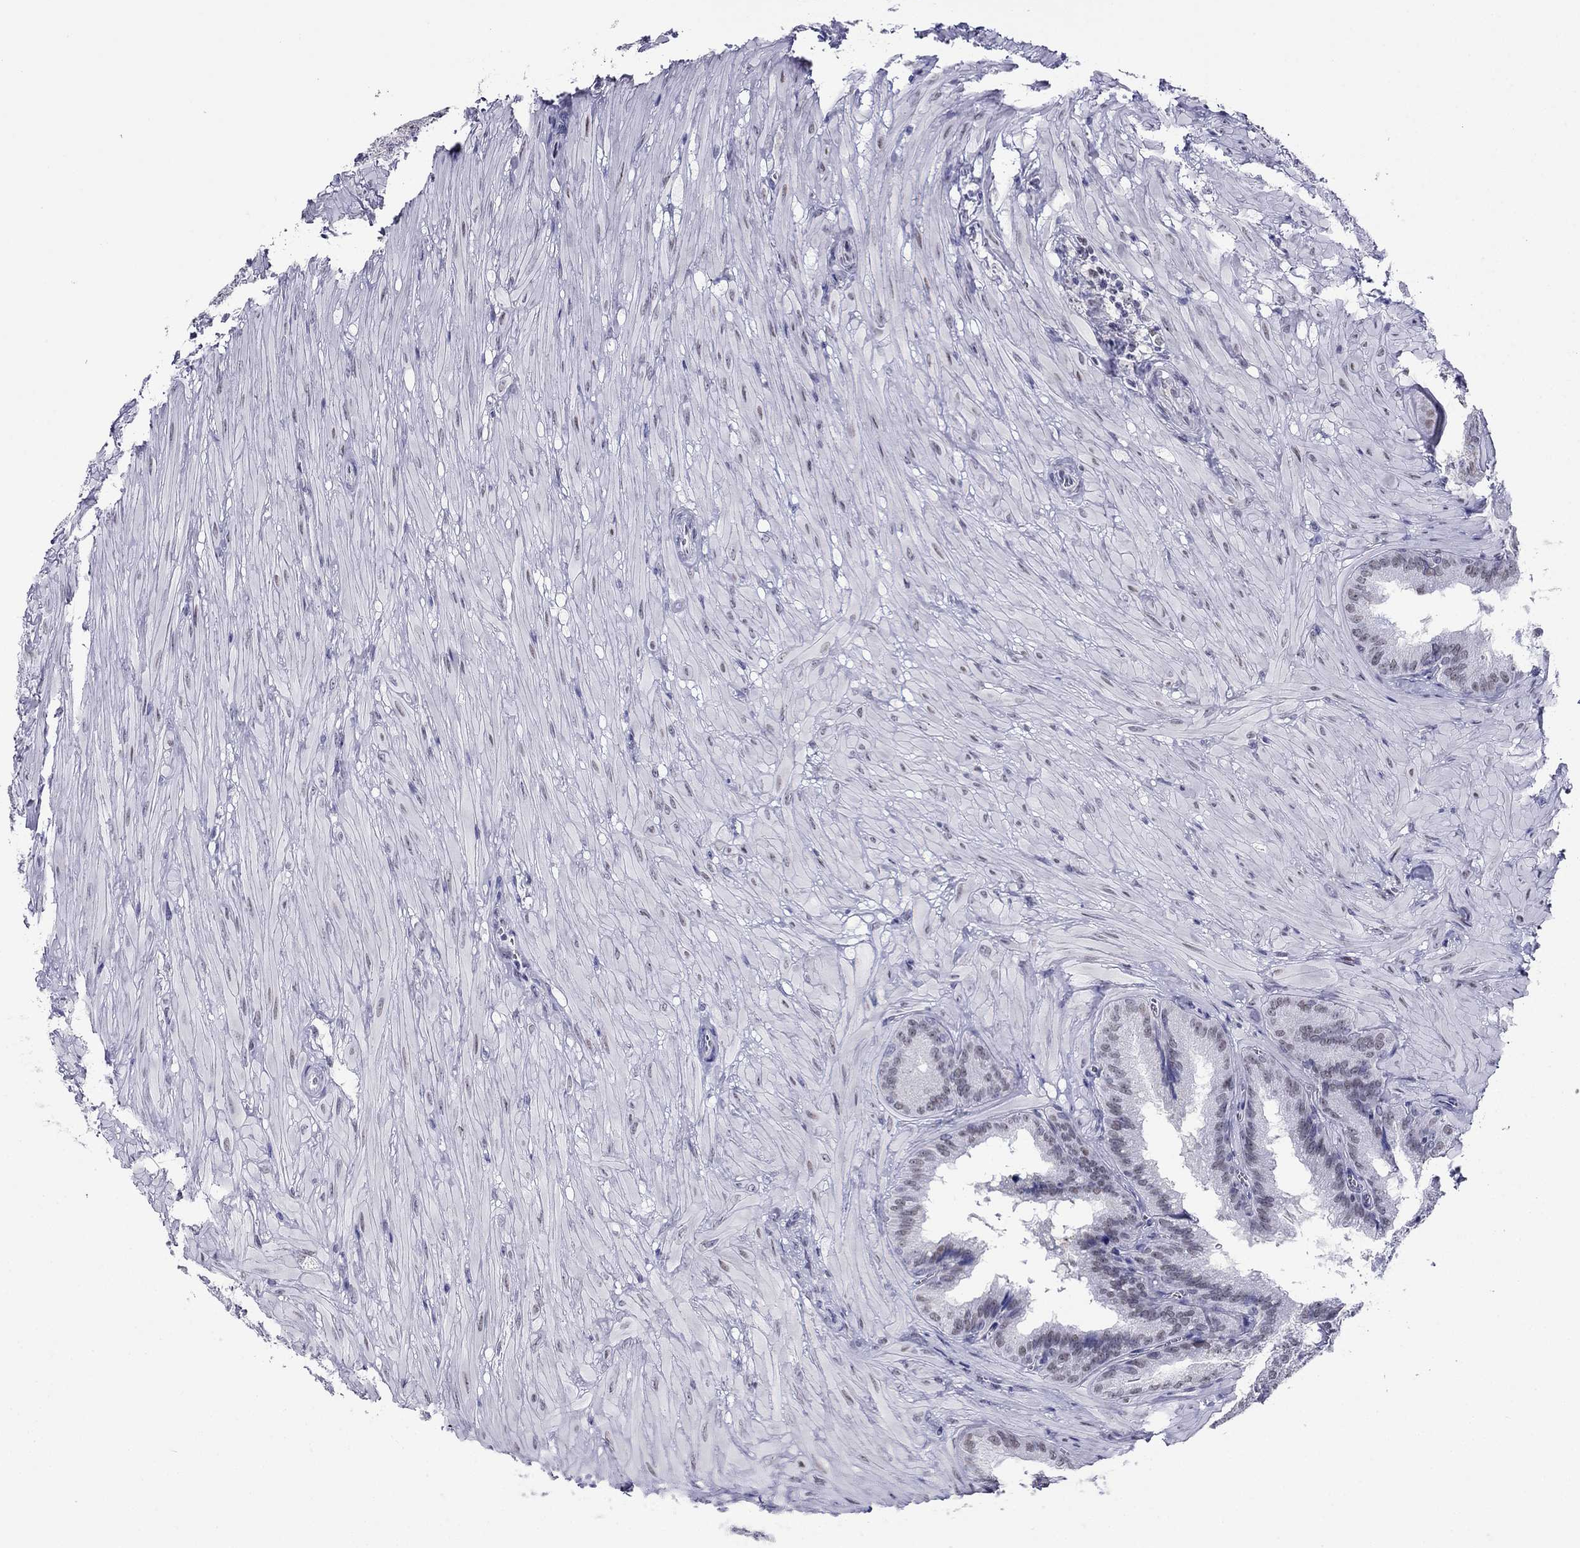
{"staining": {"intensity": "weak", "quantity": "<25%", "location": "nuclear"}, "tissue": "seminal vesicle", "cell_type": "Glandular cells", "image_type": "normal", "snomed": [{"axis": "morphology", "description": "Normal tissue, NOS"}, {"axis": "topography", "description": "Seminal veicle"}], "caption": "Seminal vesicle stained for a protein using immunohistochemistry (IHC) displays no staining glandular cells.", "gene": "PPM1G", "patient": {"sex": "male", "age": 37}}